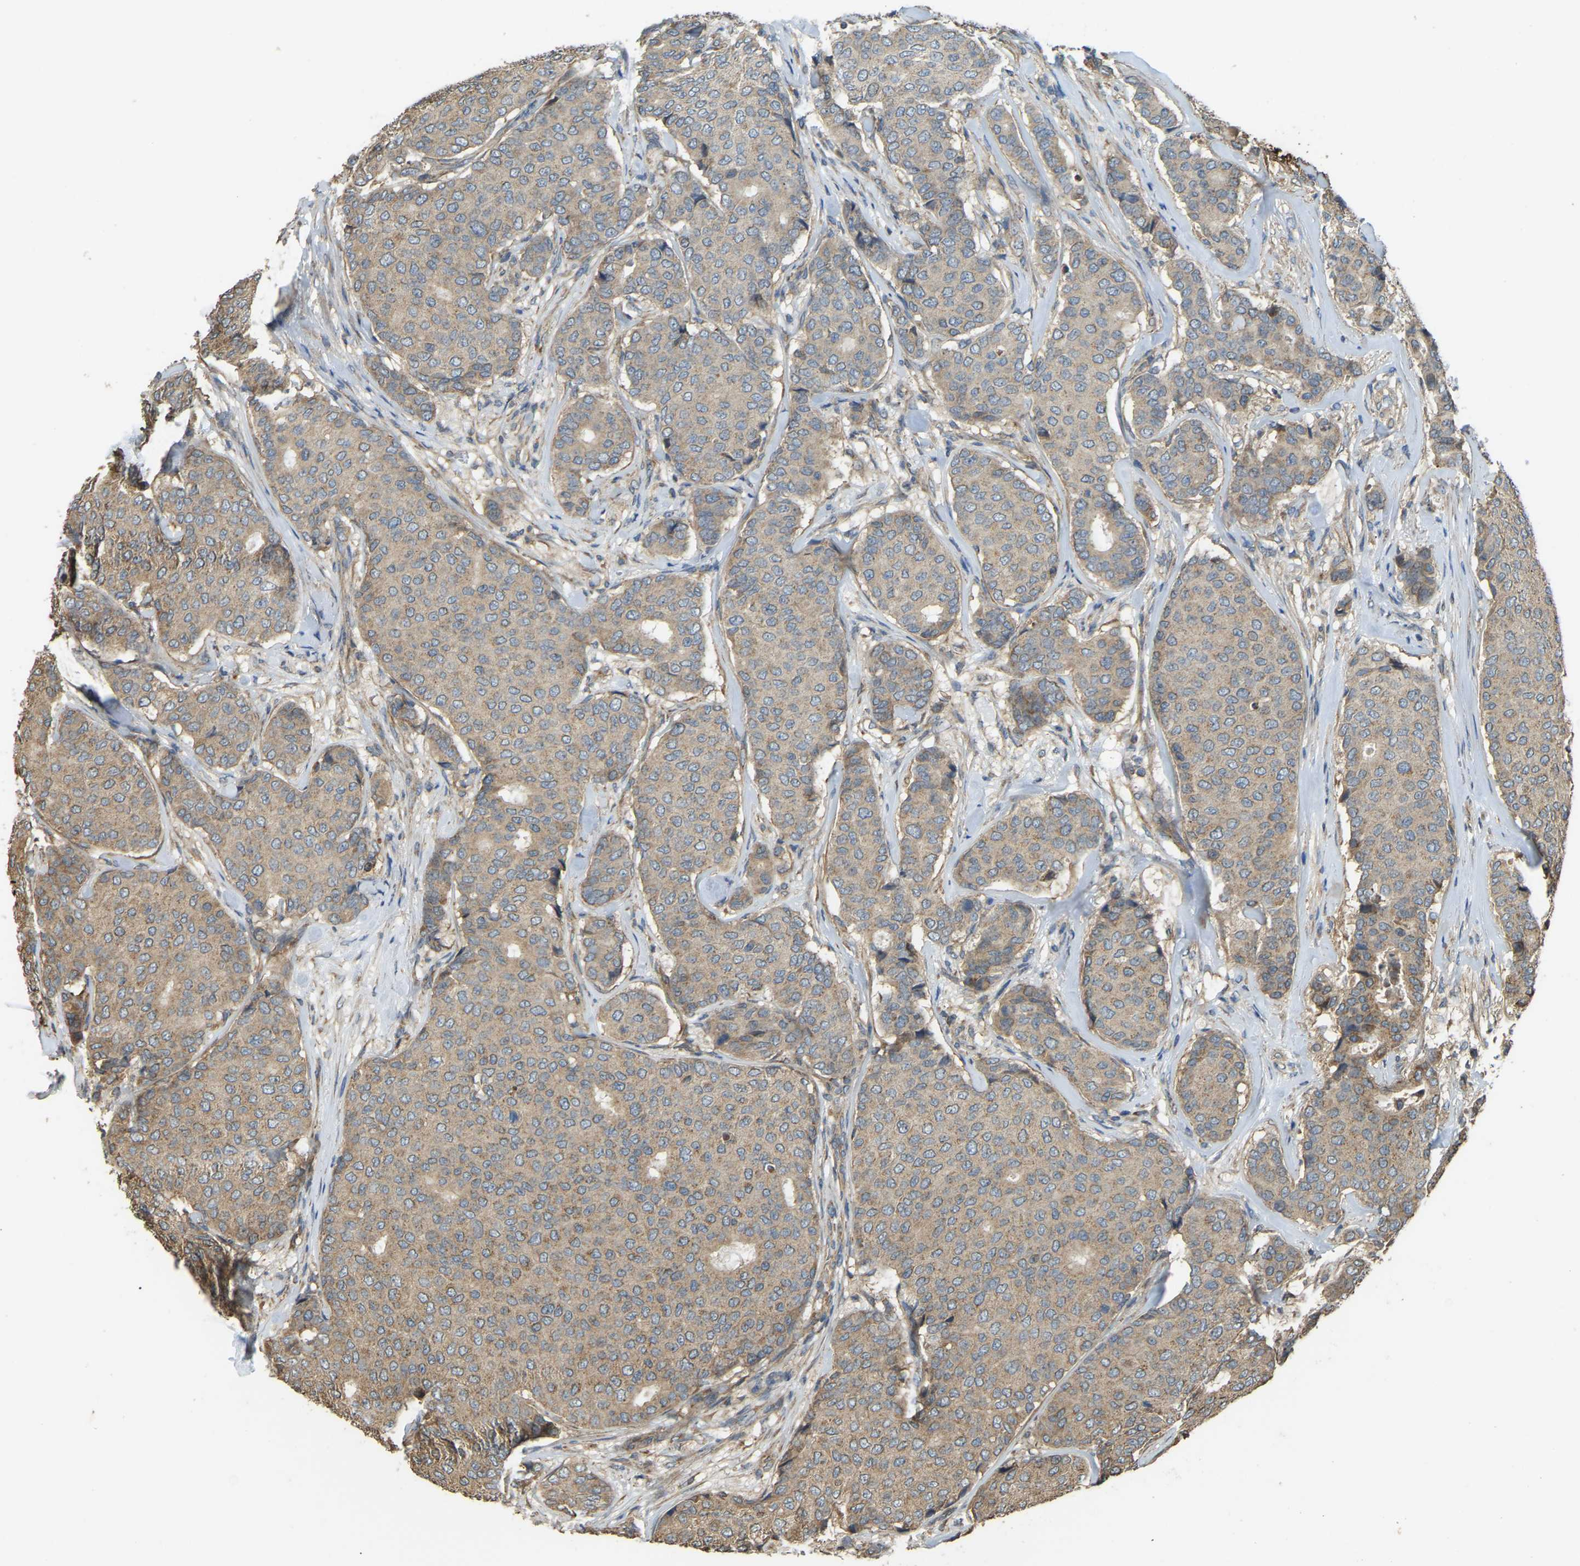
{"staining": {"intensity": "moderate", "quantity": ">75%", "location": "cytoplasmic/membranous"}, "tissue": "breast cancer", "cell_type": "Tumor cells", "image_type": "cancer", "snomed": [{"axis": "morphology", "description": "Duct carcinoma"}, {"axis": "topography", "description": "Breast"}], "caption": "Tumor cells show medium levels of moderate cytoplasmic/membranous staining in about >75% of cells in intraductal carcinoma (breast). (Stains: DAB in brown, nuclei in blue, Microscopy: brightfield microscopy at high magnification).", "gene": "GNG2", "patient": {"sex": "female", "age": 75}}